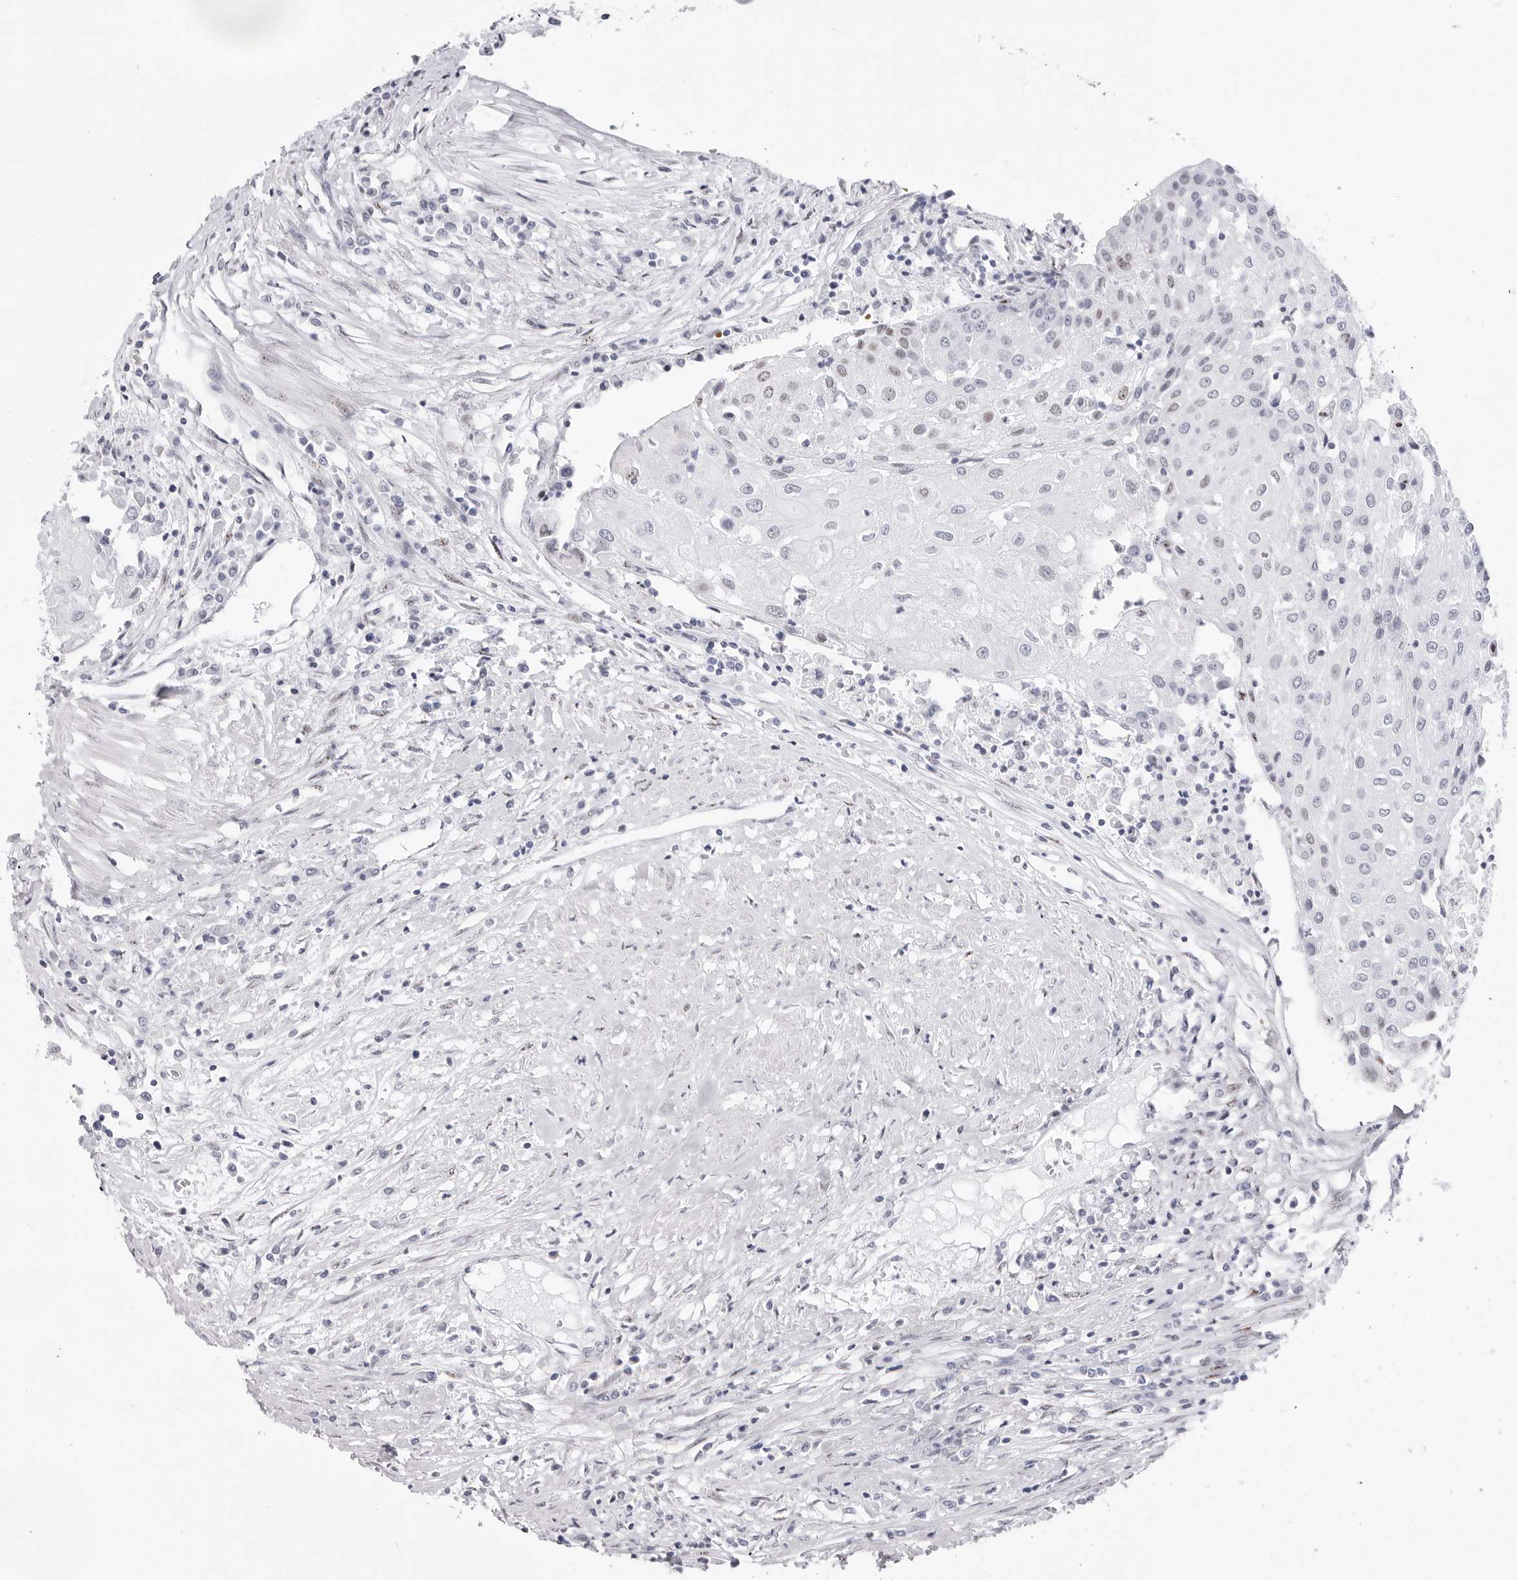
{"staining": {"intensity": "weak", "quantity": "<25%", "location": "nuclear"}, "tissue": "urothelial cancer", "cell_type": "Tumor cells", "image_type": "cancer", "snomed": [{"axis": "morphology", "description": "Urothelial carcinoma, High grade"}, {"axis": "topography", "description": "Urinary bladder"}], "caption": "The micrograph reveals no significant positivity in tumor cells of urothelial cancer.", "gene": "TSSK1B", "patient": {"sex": "female", "age": 85}}